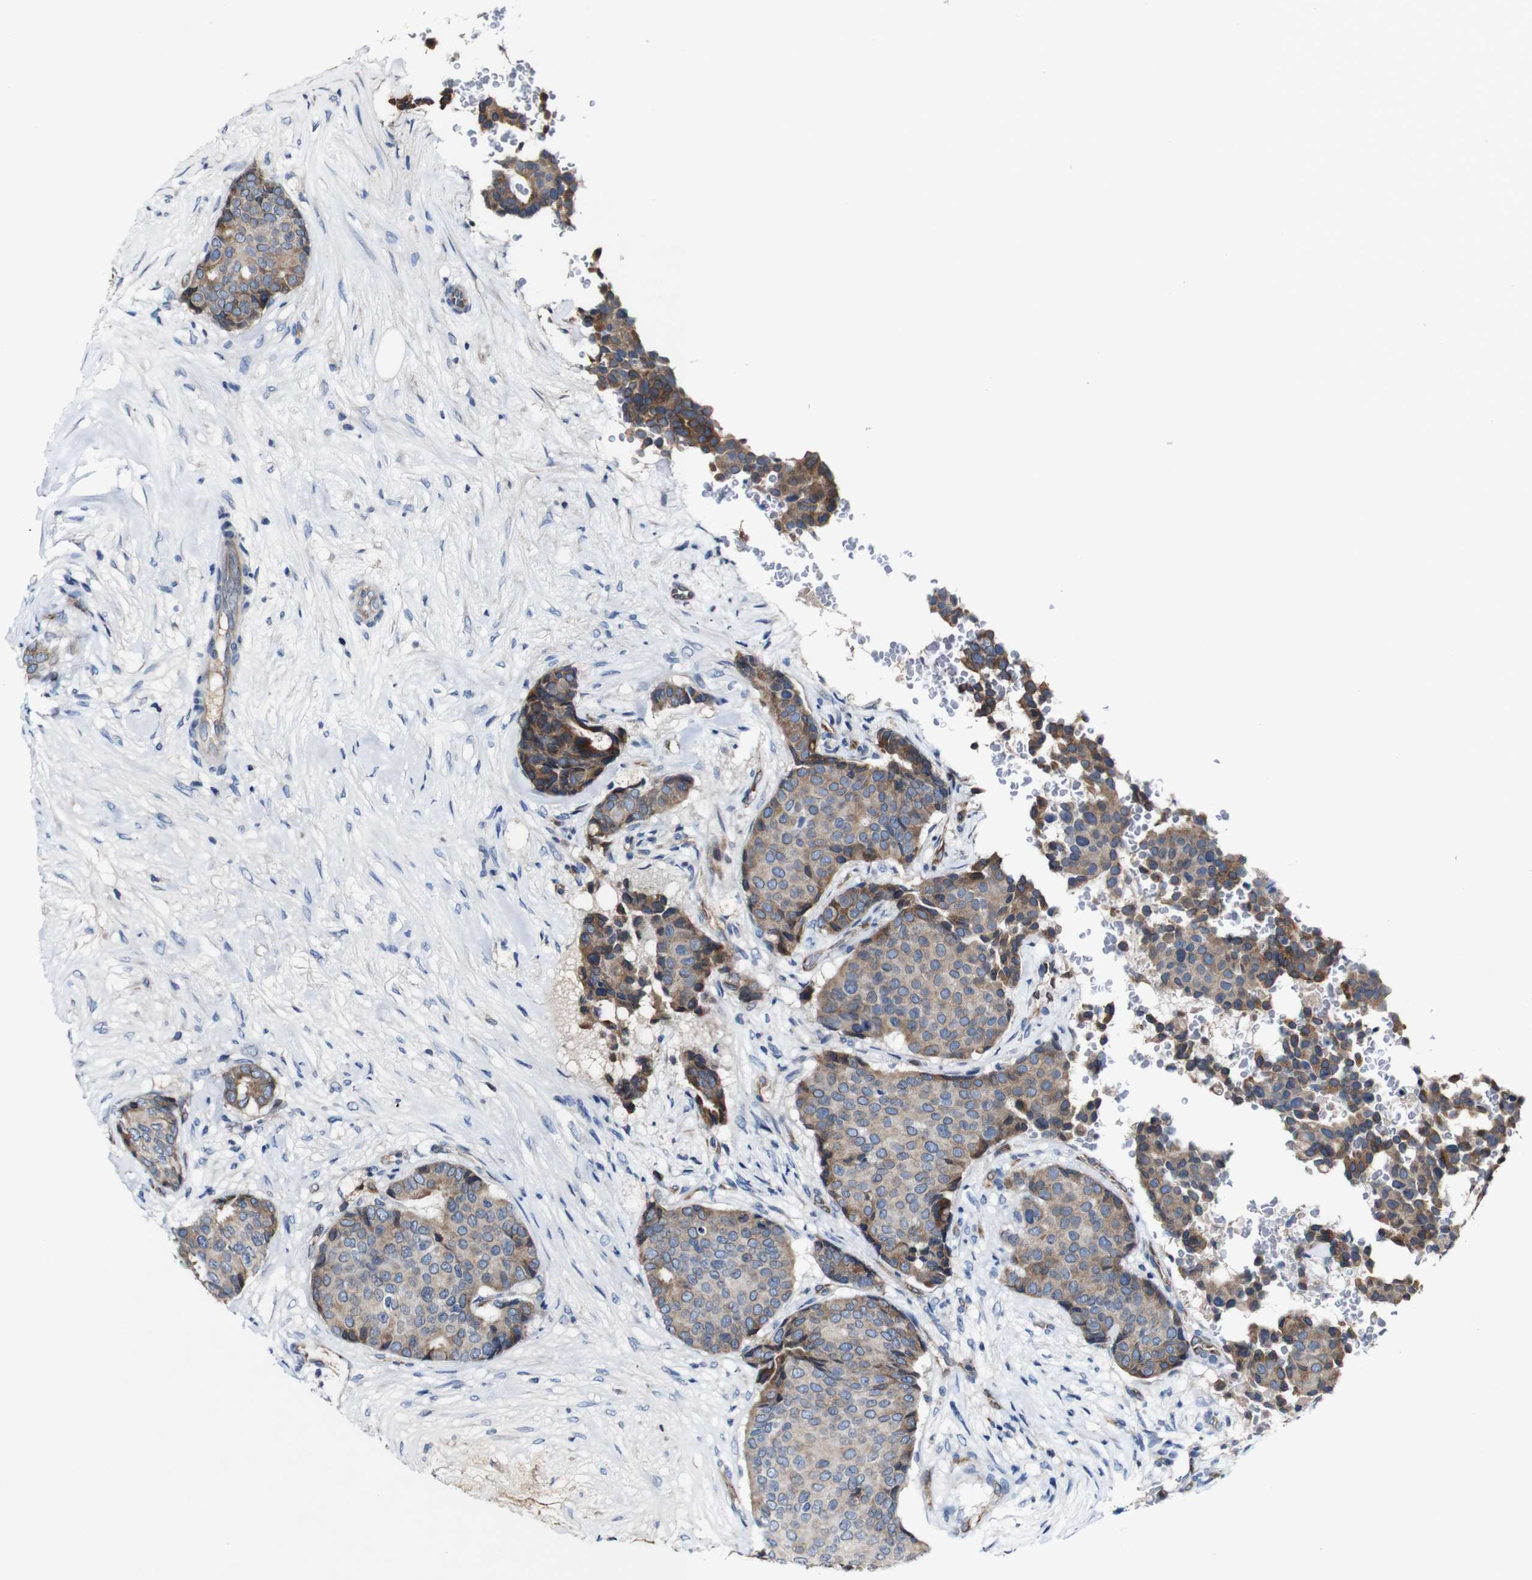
{"staining": {"intensity": "weak", "quantity": "25%-75%", "location": "cytoplasmic/membranous"}, "tissue": "breast cancer", "cell_type": "Tumor cells", "image_type": "cancer", "snomed": [{"axis": "morphology", "description": "Duct carcinoma"}, {"axis": "topography", "description": "Breast"}], "caption": "Human breast cancer stained for a protein (brown) exhibits weak cytoplasmic/membranous positive expression in approximately 25%-75% of tumor cells.", "gene": "GRAMD1A", "patient": {"sex": "female", "age": 75}}